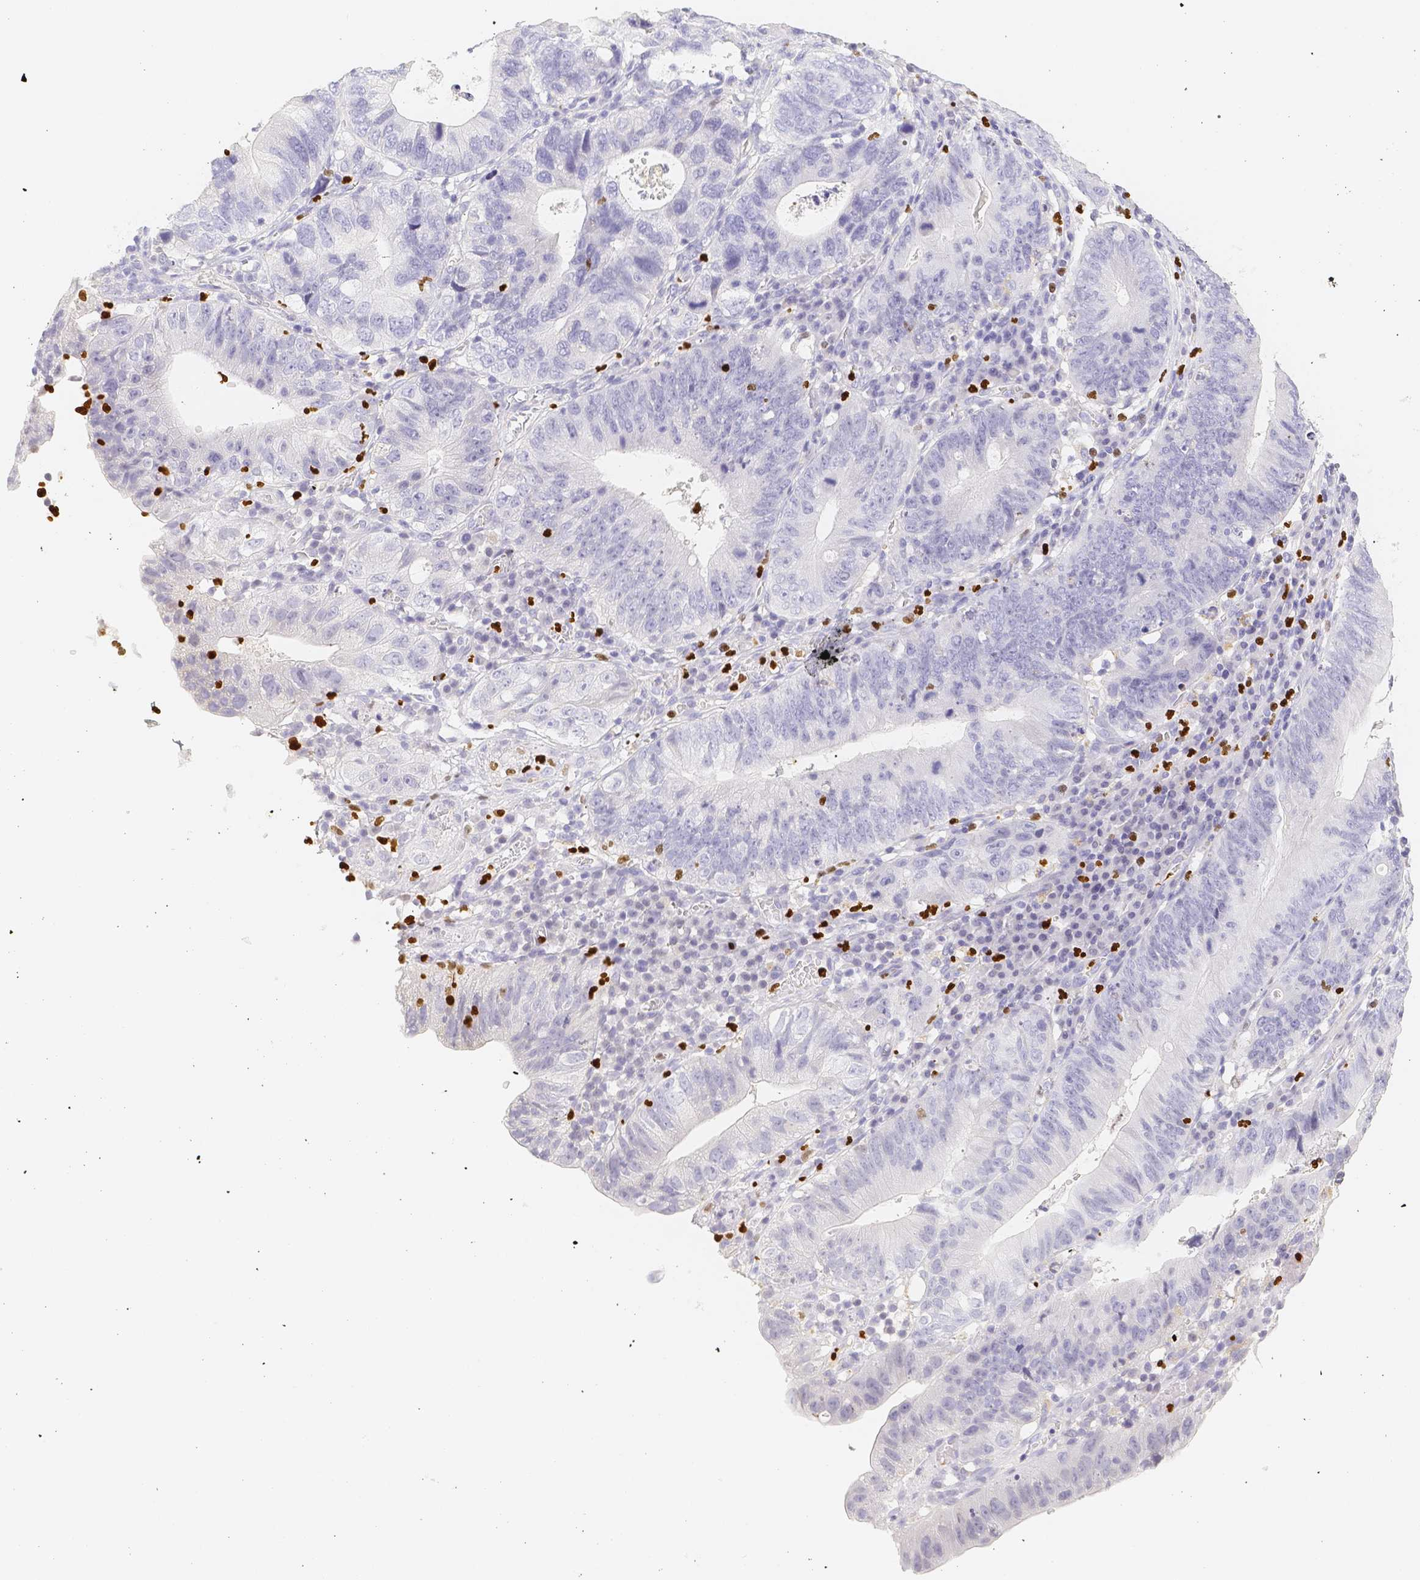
{"staining": {"intensity": "negative", "quantity": "none", "location": "none"}, "tissue": "stomach cancer", "cell_type": "Tumor cells", "image_type": "cancer", "snomed": [{"axis": "morphology", "description": "Adenocarcinoma, NOS"}, {"axis": "topography", "description": "Stomach"}], "caption": "Tumor cells show no significant staining in stomach adenocarcinoma. Nuclei are stained in blue.", "gene": "PADI4", "patient": {"sex": "male", "age": 59}}